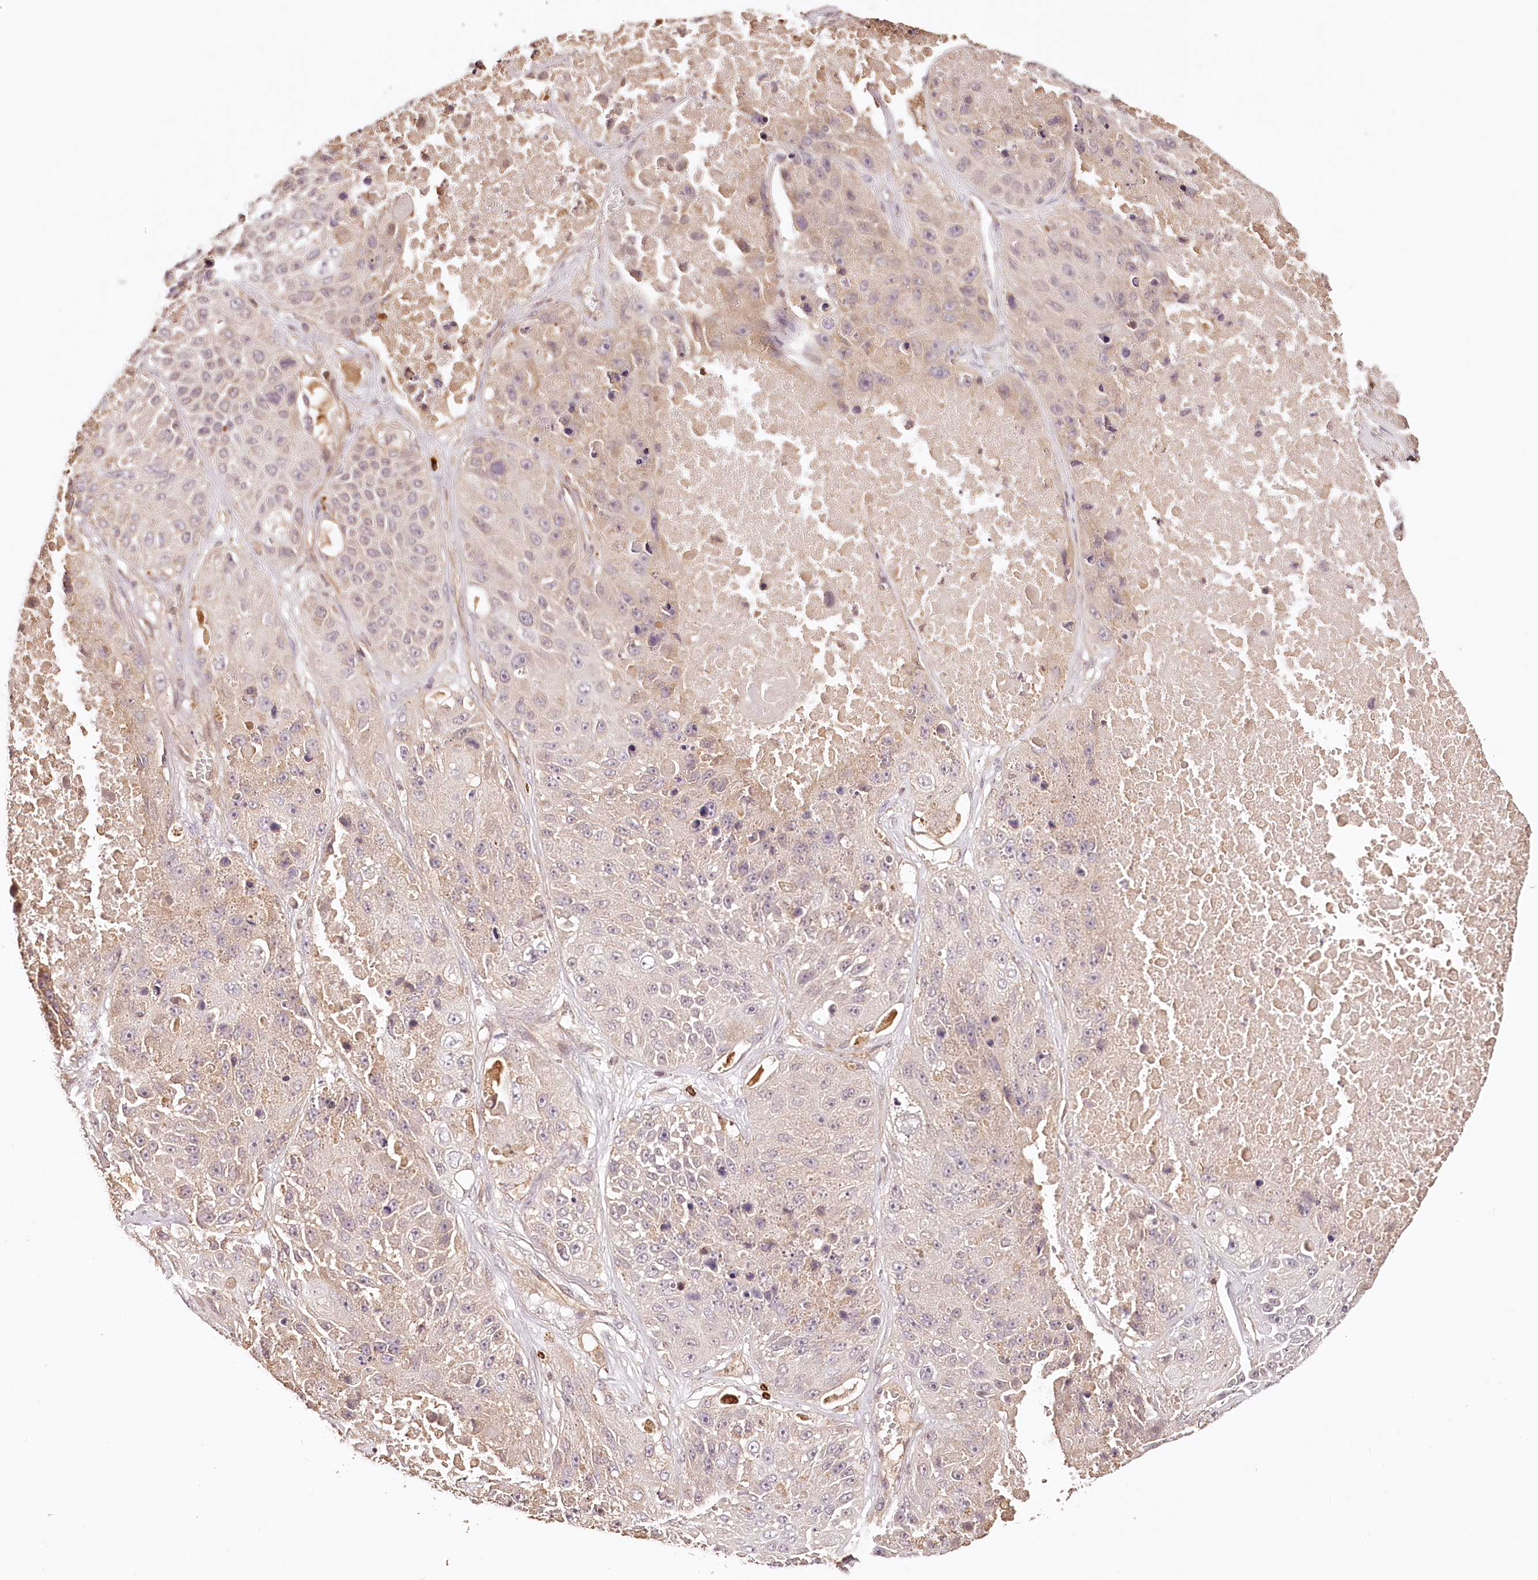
{"staining": {"intensity": "weak", "quantity": "<25%", "location": "cytoplasmic/membranous"}, "tissue": "lung cancer", "cell_type": "Tumor cells", "image_type": "cancer", "snomed": [{"axis": "morphology", "description": "Squamous cell carcinoma, NOS"}, {"axis": "topography", "description": "Lung"}], "caption": "Tumor cells show no significant protein staining in squamous cell carcinoma (lung).", "gene": "SYNGR1", "patient": {"sex": "male", "age": 61}}